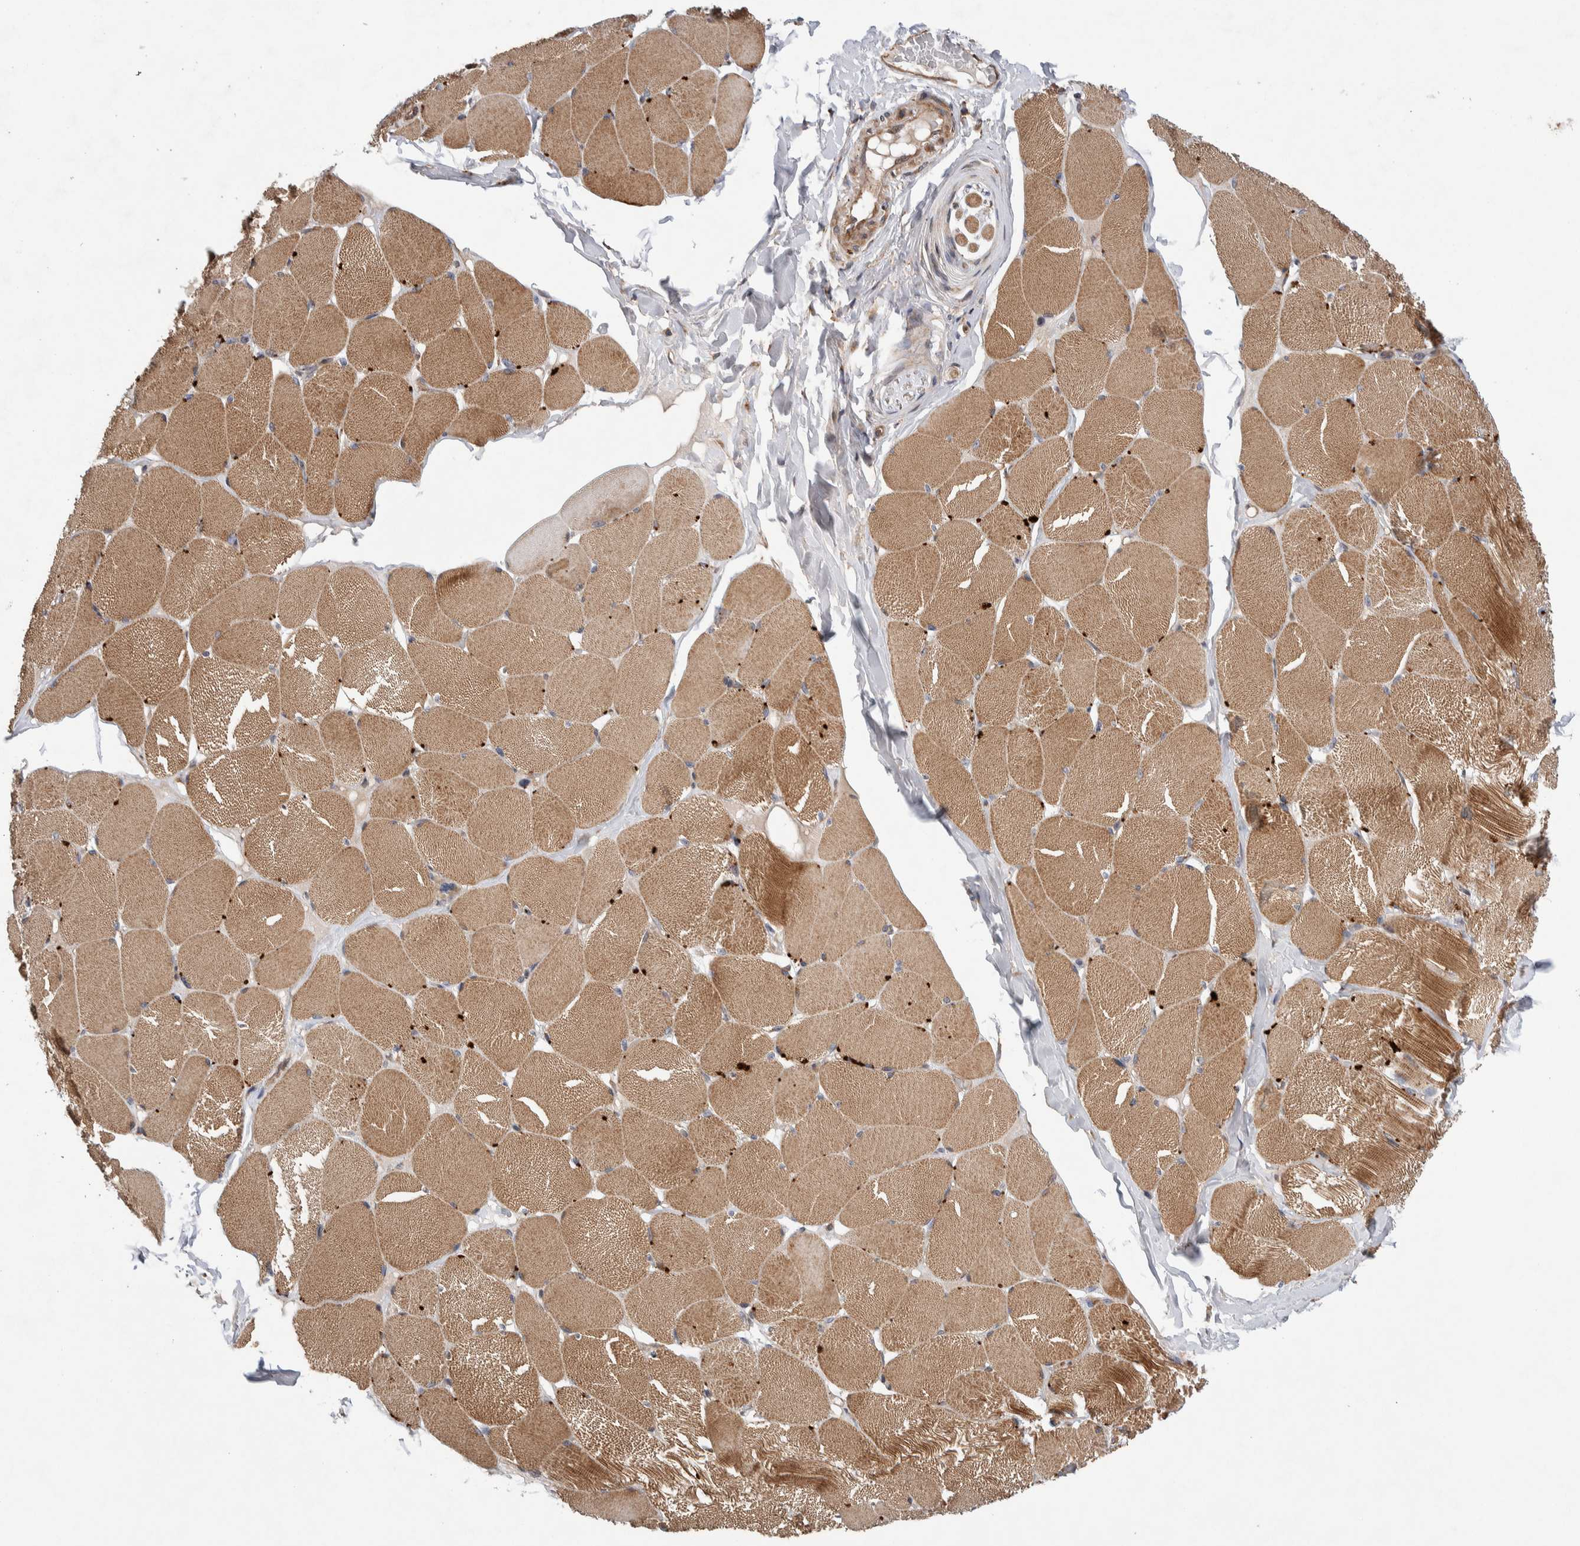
{"staining": {"intensity": "strong", "quantity": "25%-75%", "location": "cytoplasmic/membranous"}, "tissue": "skeletal muscle", "cell_type": "Myocytes", "image_type": "normal", "snomed": [{"axis": "morphology", "description": "Normal tissue, NOS"}, {"axis": "topography", "description": "Skin"}, {"axis": "topography", "description": "Skeletal muscle"}], "caption": "IHC image of benign skeletal muscle: human skeletal muscle stained using IHC shows high levels of strong protein expression localized specifically in the cytoplasmic/membranous of myocytes, appearing as a cytoplasmic/membranous brown color.", "gene": "LZTS1", "patient": {"sex": "male", "age": 83}}